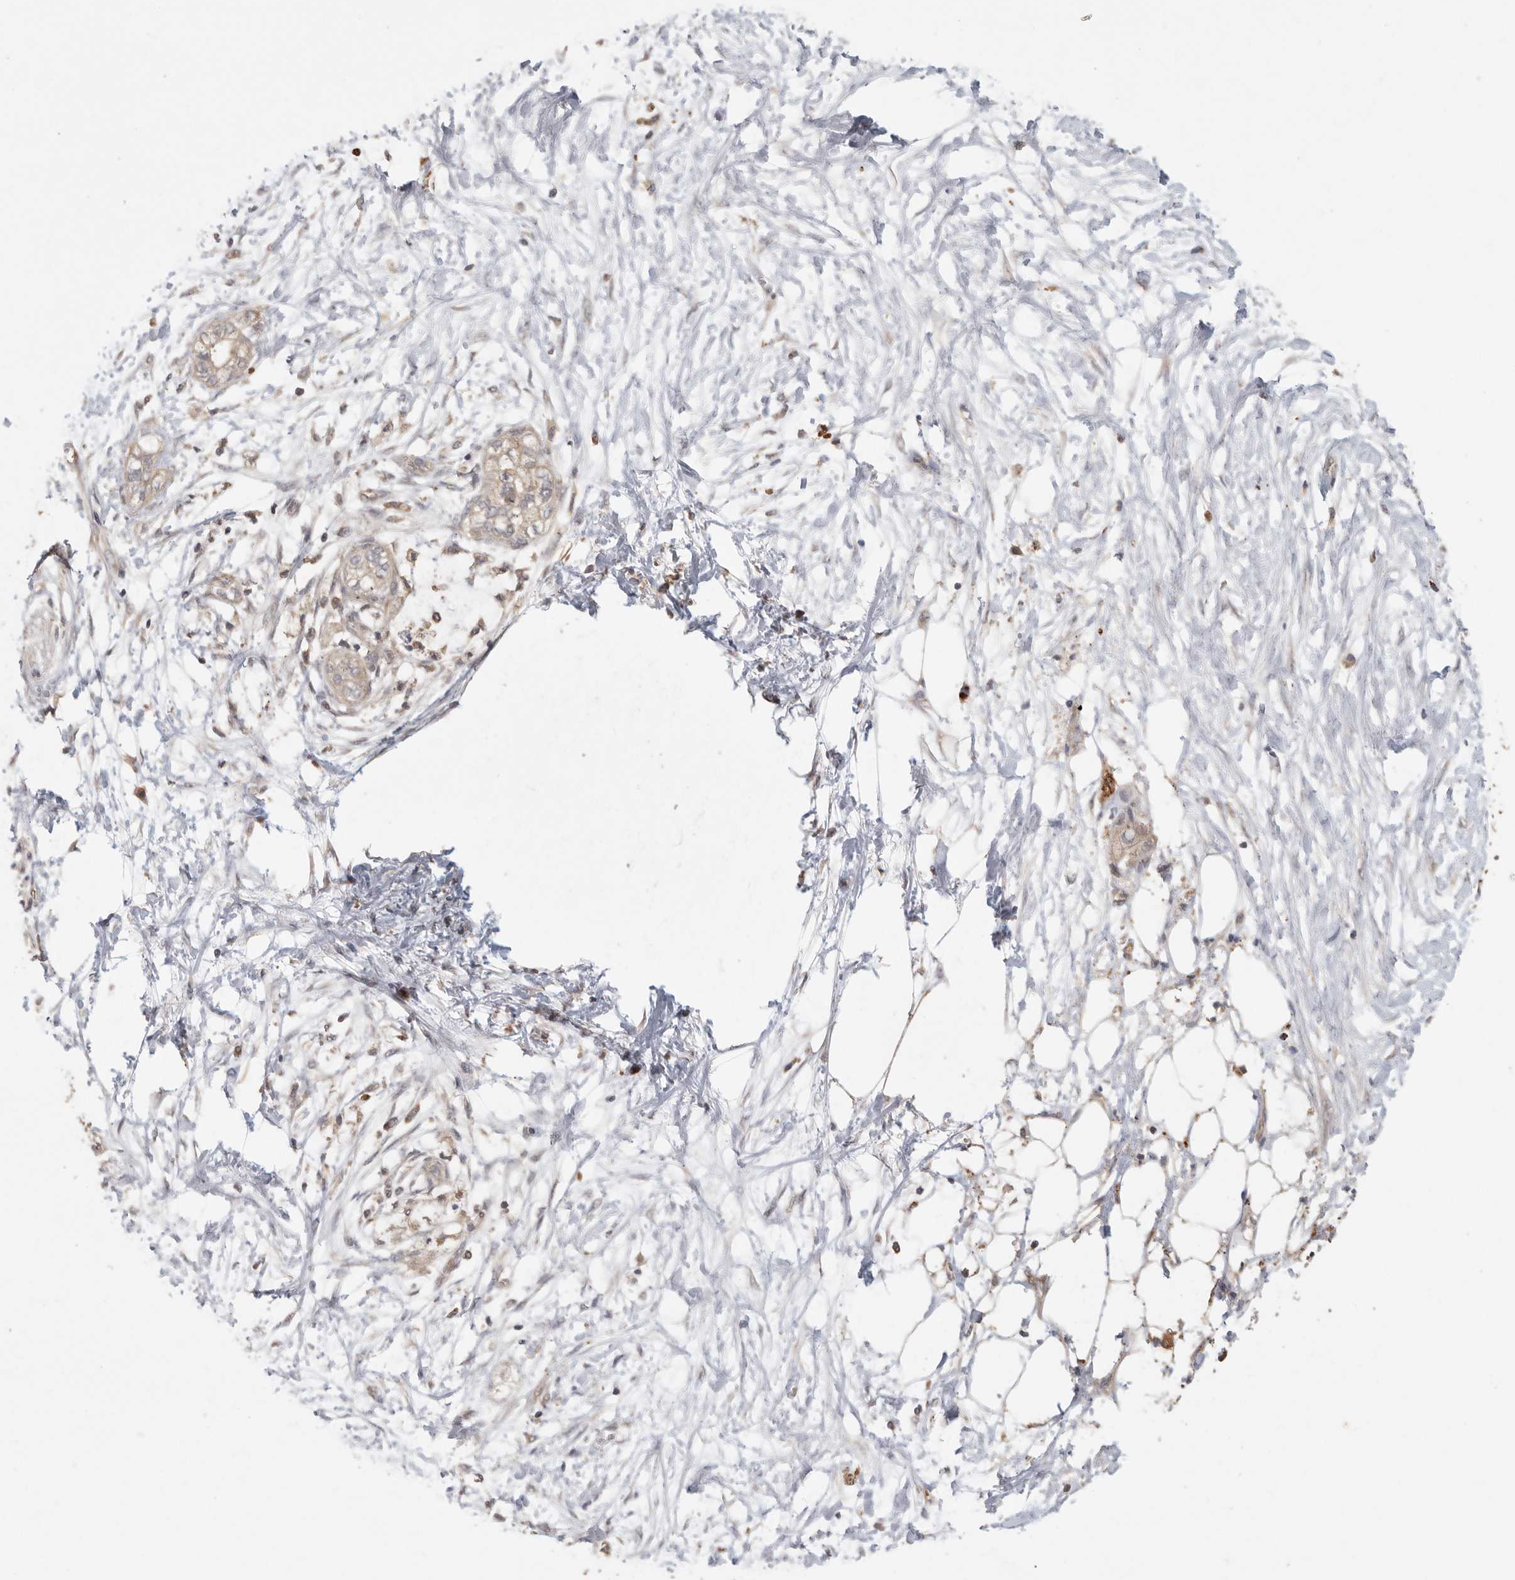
{"staining": {"intensity": "weak", "quantity": ">75%", "location": "cytoplasmic/membranous"}, "tissue": "pancreatic cancer", "cell_type": "Tumor cells", "image_type": "cancer", "snomed": [{"axis": "morphology", "description": "Adenocarcinoma, NOS"}, {"axis": "topography", "description": "Pancreas"}], "caption": "IHC micrograph of neoplastic tissue: adenocarcinoma (pancreatic) stained using IHC exhibits low levels of weak protein expression localized specifically in the cytoplasmic/membranous of tumor cells, appearing as a cytoplasmic/membranous brown color.", "gene": "CCT8", "patient": {"sex": "male", "age": 68}}